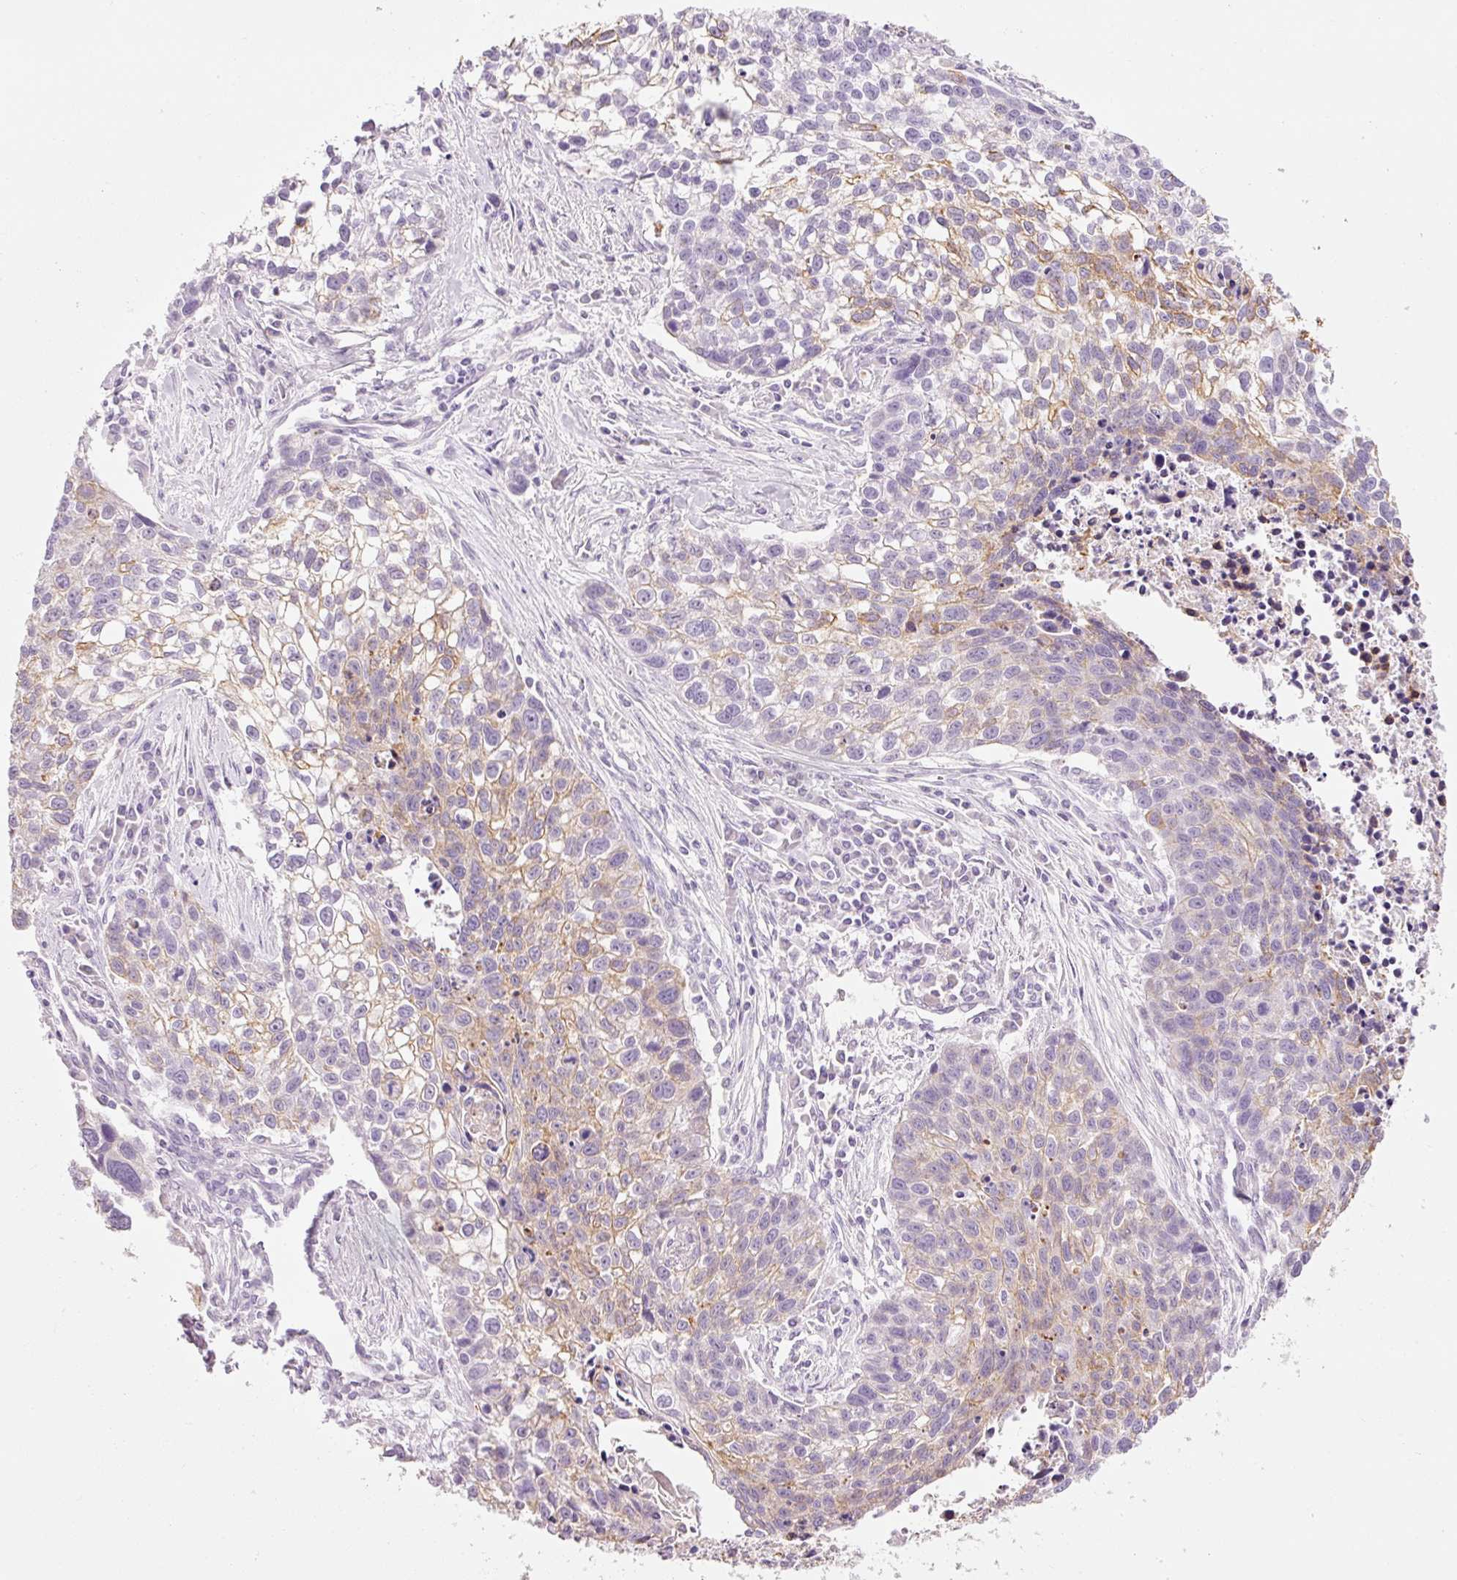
{"staining": {"intensity": "moderate", "quantity": "25%-75%", "location": "cytoplasmic/membranous"}, "tissue": "lung cancer", "cell_type": "Tumor cells", "image_type": "cancer", "snomed": [{"axis": "morphology", "description": "Squamous cell carcinoma, NOS"}, {"axis": "topography", "description": "Lung"}], "caption": "The micrograph demonstrates immunohistochemical staining of squamous cell carcinoma (lung). There is moderate cytoplasmic/membranous positivity is identified in approximately 25%-75% of tumor cells.", "gene": "CARD16", "patient": {"sex": "male", "age": 74}}